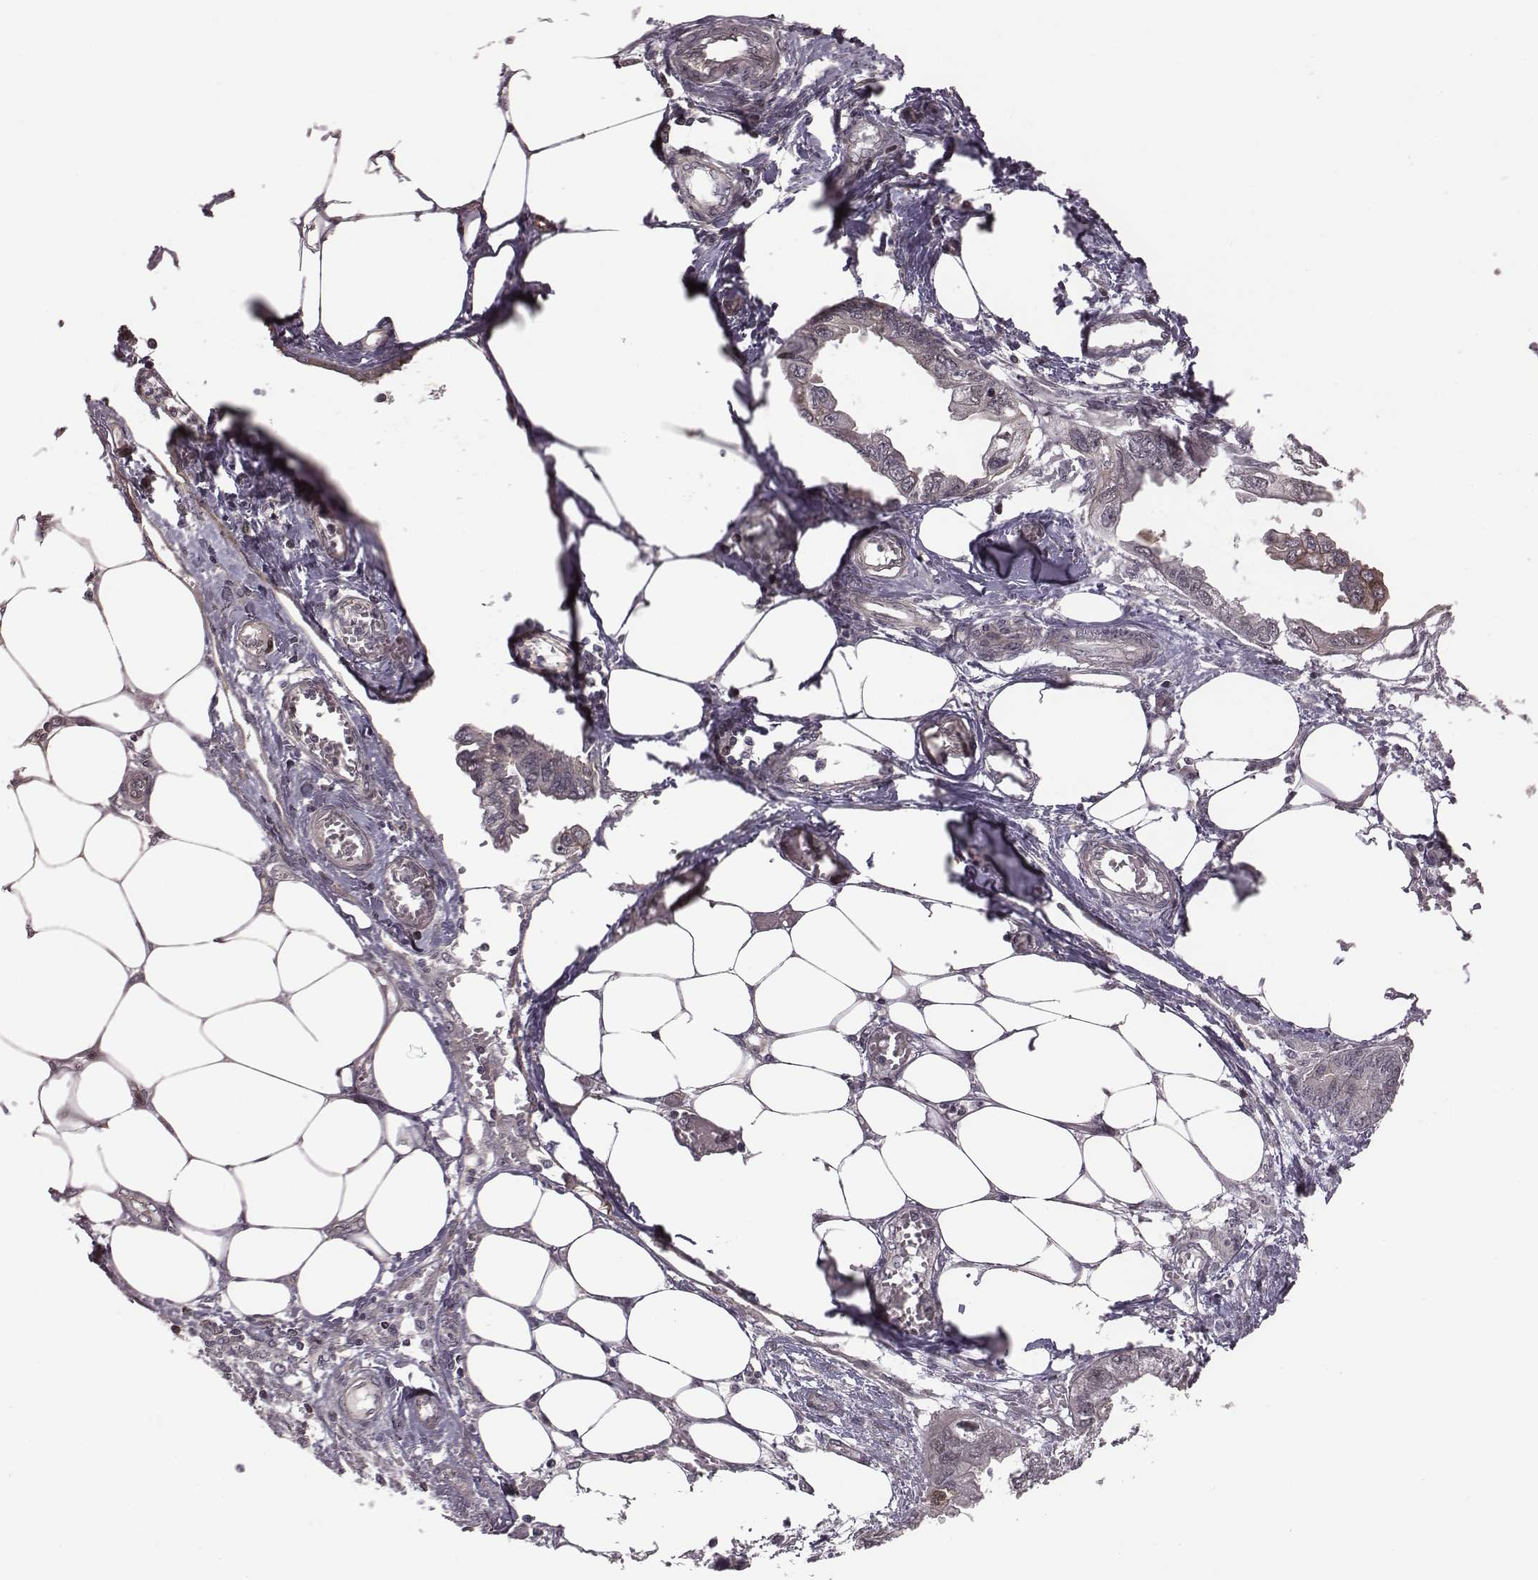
{"staining": {"intensity": "negative", "quantity": "none", "location": "none"}, "tissue": "endometrial cancer", "cell_type": "Tumor cells", "image_type": "cancer", "snomed": [{"axis": "morphology", "description": "Adenocarcinoma, NOS"}, {"axis": "morphology", "description": "Adenocarcinoma, metastatic, NOS"}, {"axis": "topography", "description": "Adipose tissue"}, {"axis": "topography", "description": "Endometrium"}], "caption": "Tumor cells show no significant protein staining in metastatic adenocarcinoma (endometrial).", "gene": "RPL3", "patient": {"sex": "female", "age": 67}}